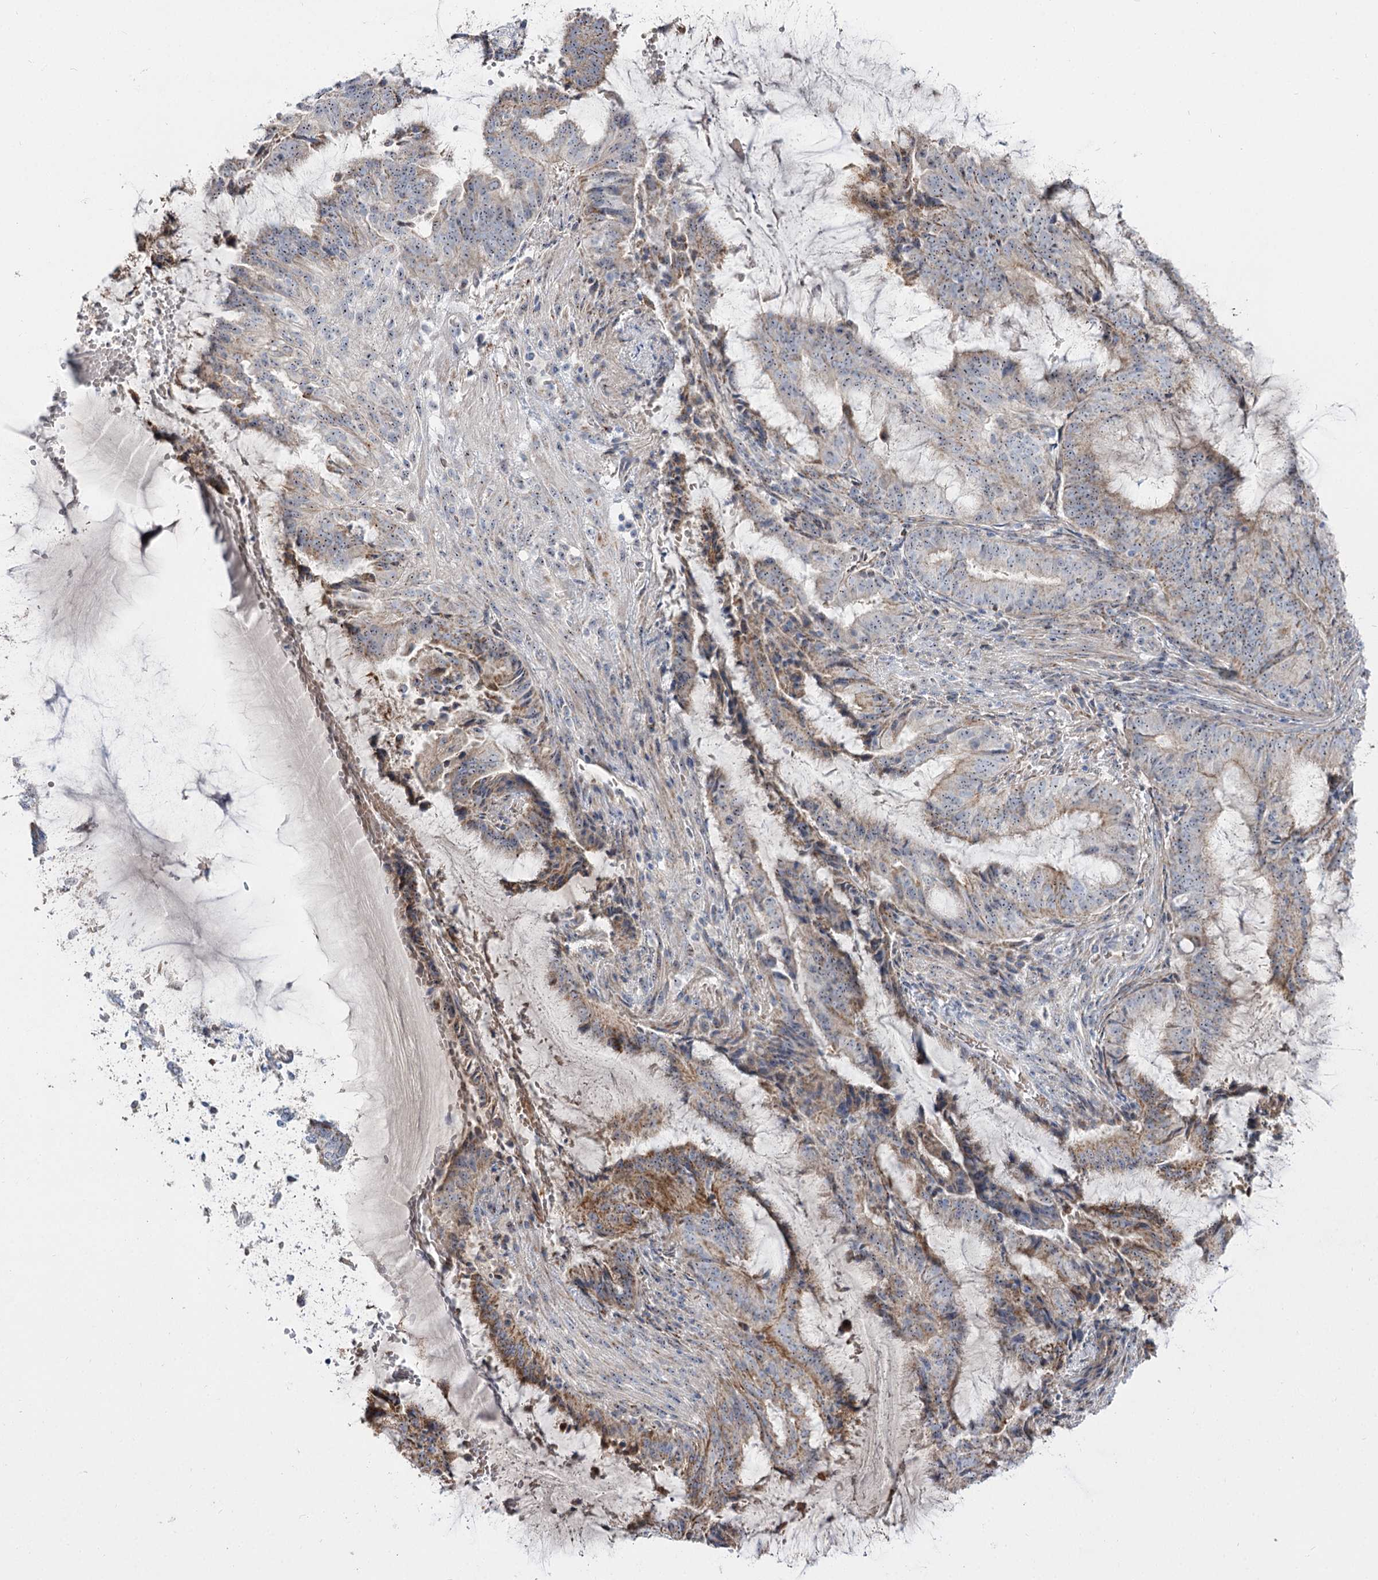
{"staining": {"intensity": "moderate", "quantity": "25%-75%", "location": "cytoplasmic/membranous,nuclear"}, "tissue": "endometrial cancer", "cell_type": "Tumor cells", "image_type": "cancer", "snomed": [{"axis": "morphology", "description": "Adenocarcinoma, NOS"}, {"axis": "topography", "description": "Endometrium"}], "caption": "Immunohistochemistry (DAB) staining of adenocarcinoma (endometrial) reveals moderate cytoplasmic/membranous and nuclear protein positivity in approximately 25%-75% of tumor cells.", "gene": "SUOX", "patient": {"sex": "female", "age": 51}}